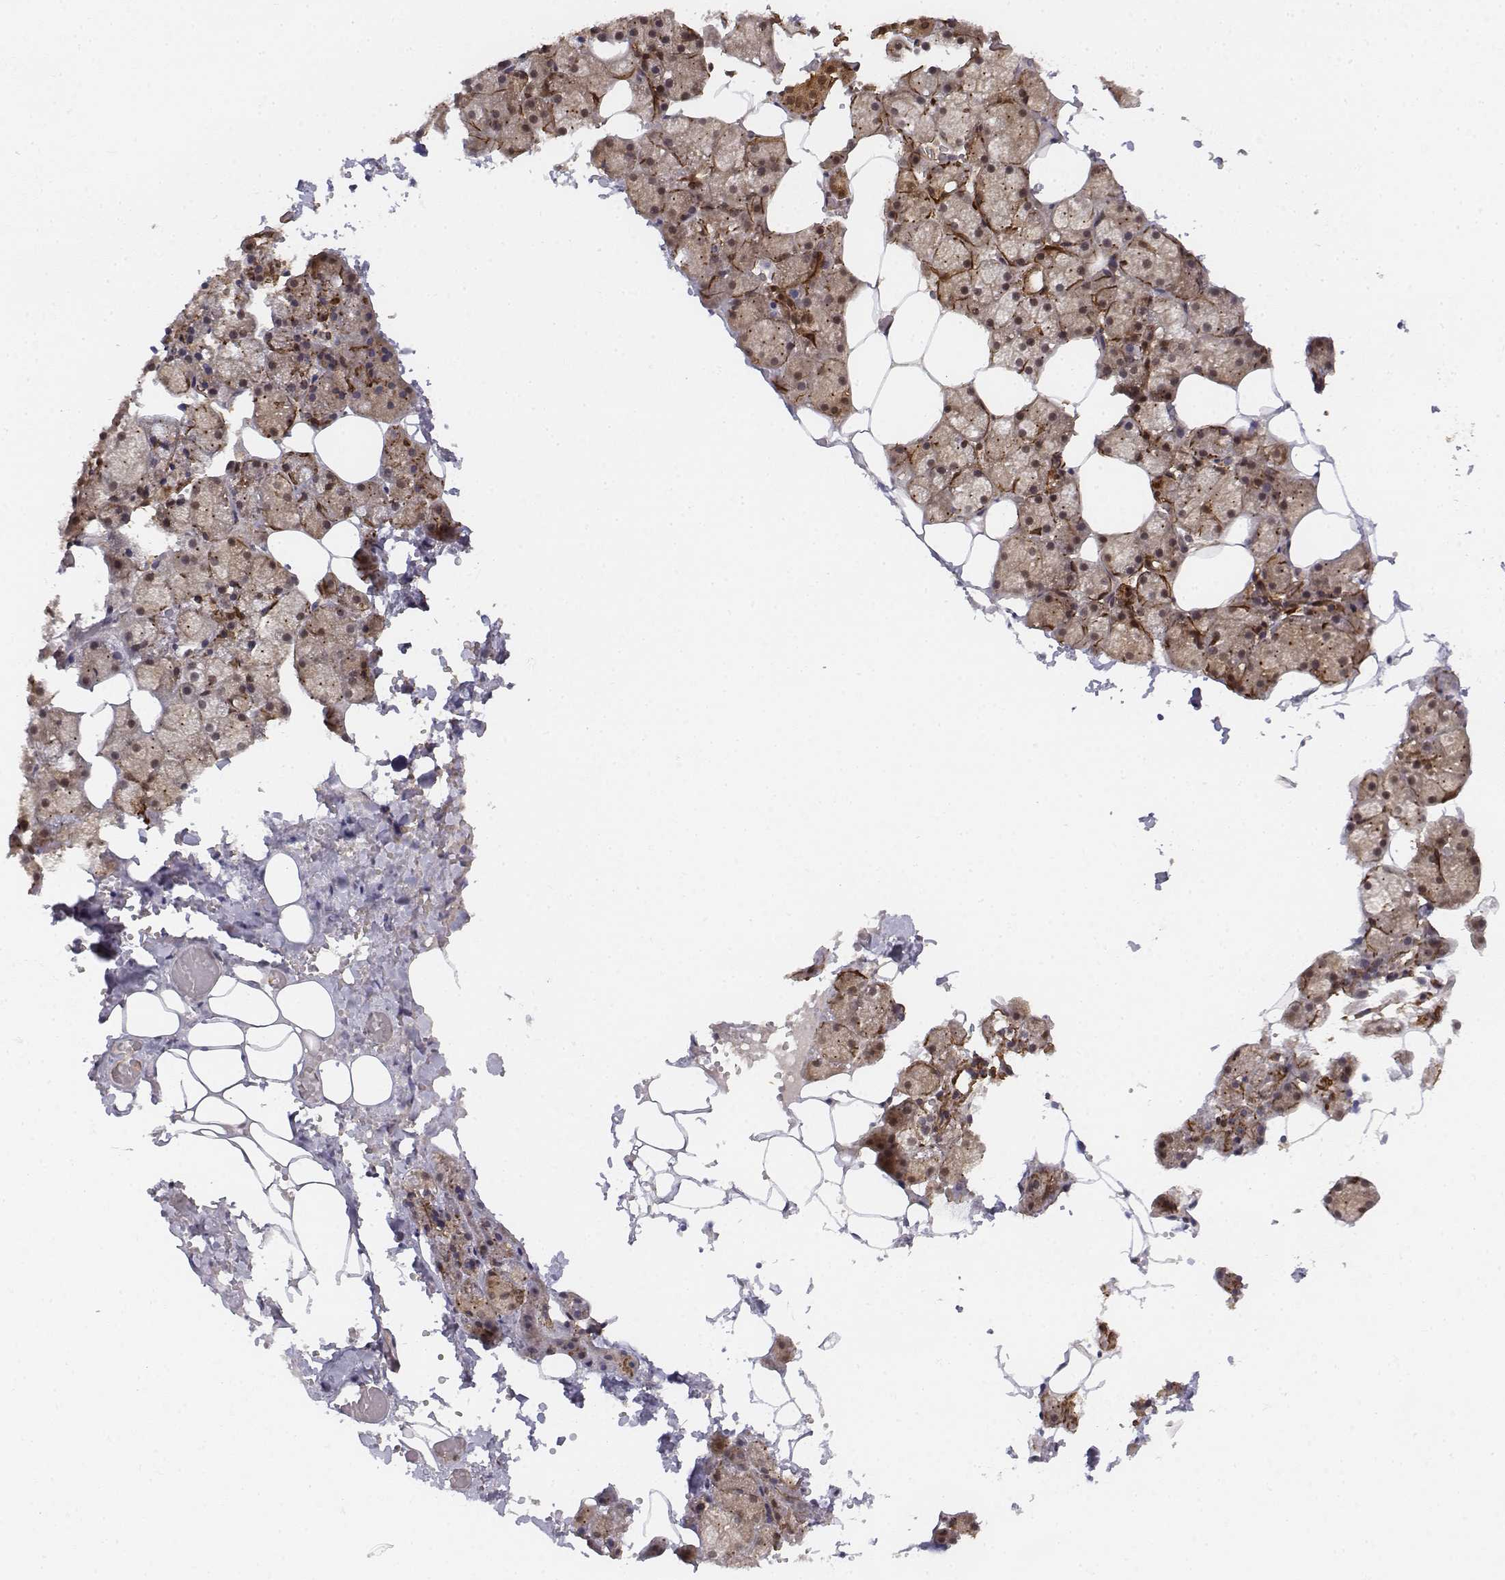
{"staining": {"intensity": "weak", "quantity": ">75%", "location": "cytoplasmic/membranous,nuclear"}, "tissue": "salivary gland", "cell_type": "Glandular cells", "image_type": "normal", "snomed": [{"axis": "morphology", "description": "Normal tissue, NOS"}, {"axis": "topography", "description": "Salivary gland"}], "caption": "This image displays immunohistochemistry staining of normal human salivary gland, with low weak cytoplasmic/membranous,nuclear expression in about >75% of glandular cells.", "gene": "ZFYVE19", "patient": {"sex": "male", "age": 38}}